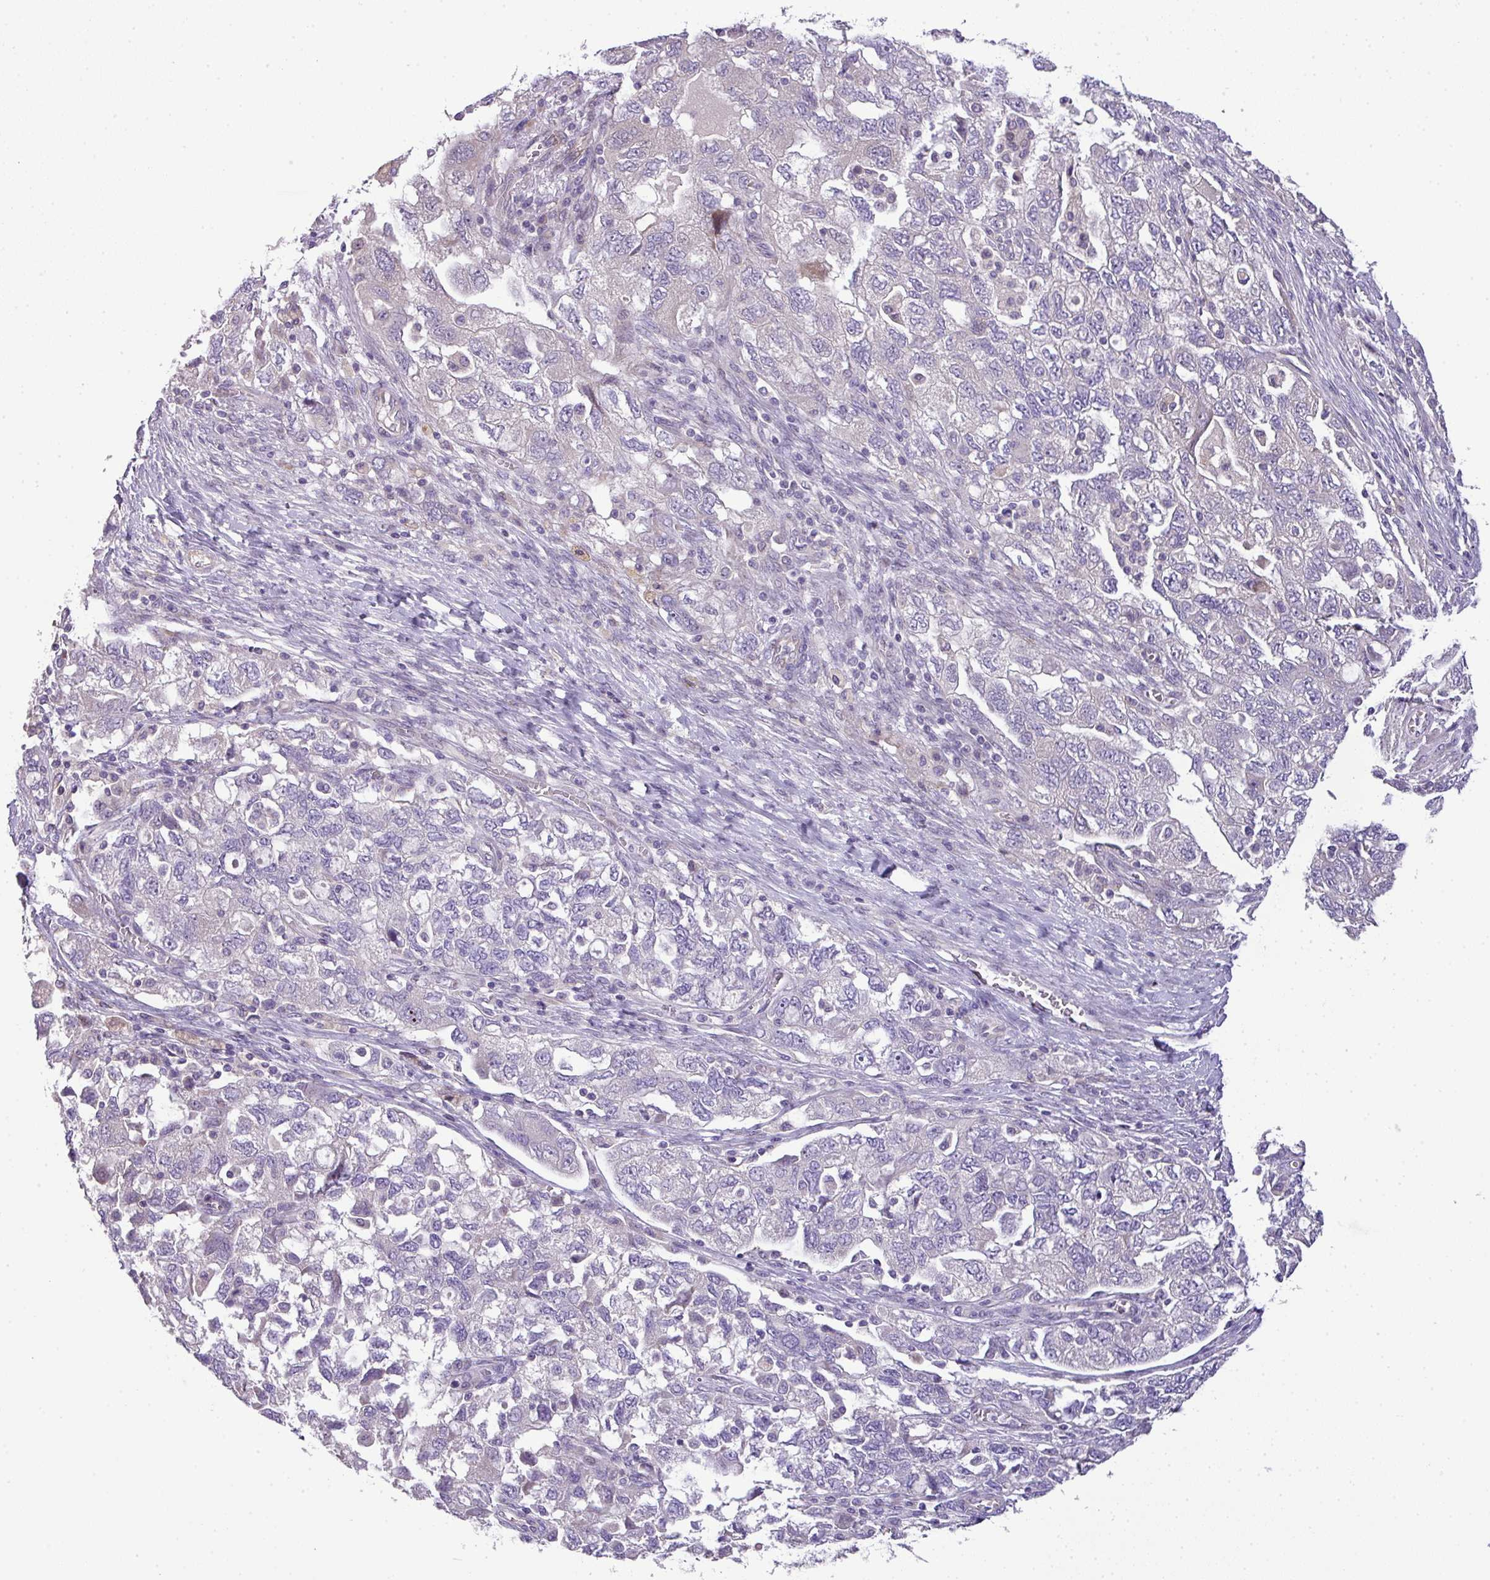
{"staining": {"intensity": "negative", "quantity": "none", "location": "none"}, "tissue": "ovarian cancer", "cell_type": "Tumor cells", "image_type": "cancer", "snomed": [{"axis": "morphology", "description": "Carcinoma, NOS"}, {"axis": "morphology", "description": "Cystadenocarcinoma, serous, NOS"}, {"axis": "topography", "description": "Ovary"}], "caption": "High magnification brightfield microscopy of serous cystadenocarcinoma (ovarian) stained with DAB (3,3'-diaminobenzidine) (brown) and counterstained with hematoxylin (blue): tumor cells show no significant expression.", "gene": "PIK3R5", "patient": {"sex": "female", "age": 69}}